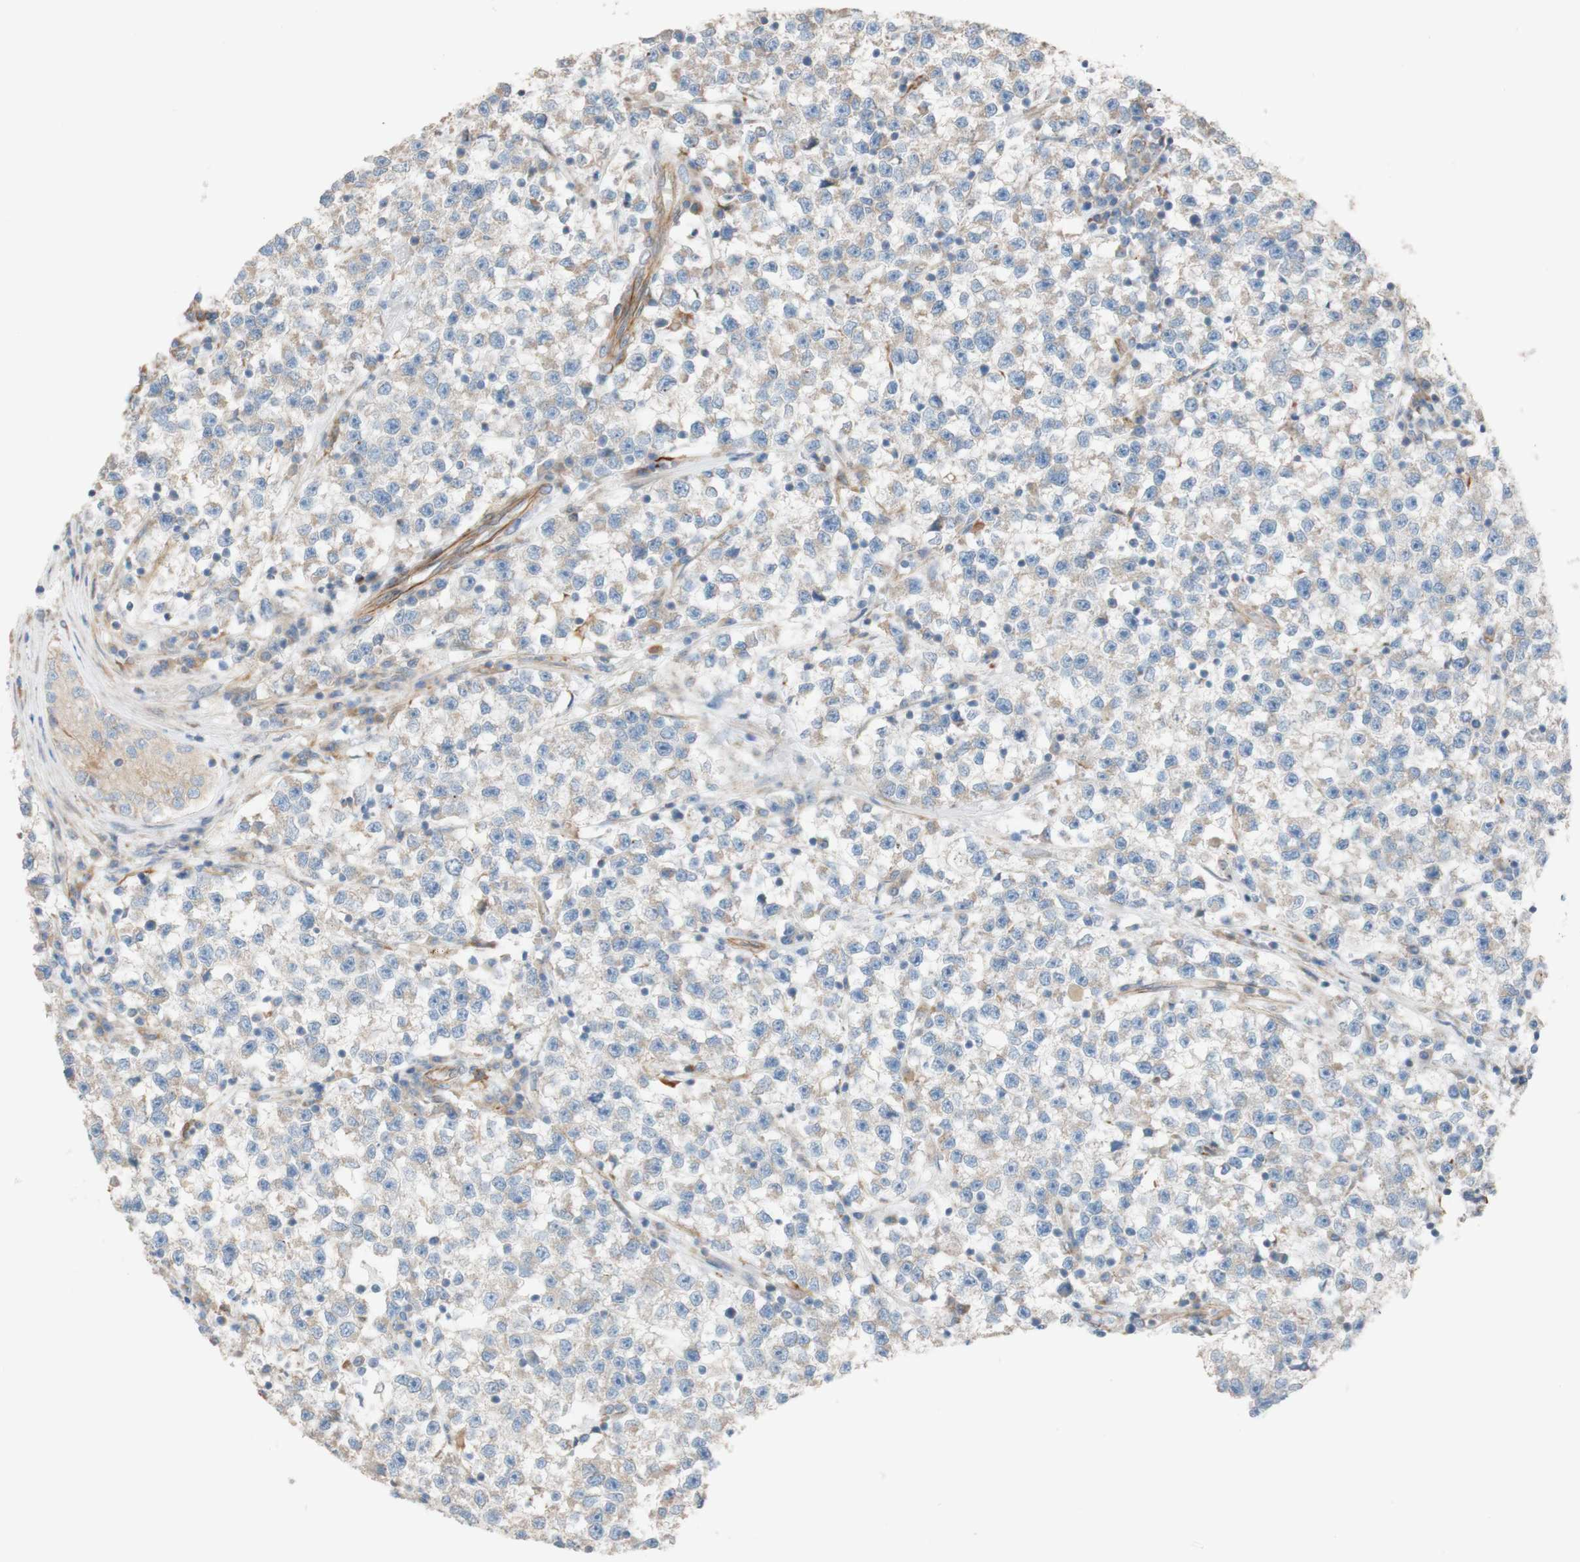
{"staining": {"intensity": "moderate", "quantity": ">75%", "location": "cytoplasmic/membranous"}, "tissue": "testis cancer", "cell_type": "Tumor cells", "image_type": "cancer", "snomed": [{"axis": "morphology", "description": "Seminoma, NOS"}, {"axis": "topography", "description": "Testis"}], "caption": "Tumor cells reveal medium levels of moderate cytoplasmic/membranous staining in approximately >75% of cells in testis cancer (seminoma).", "gene": "C1orf43", "patient": {"sex": "male", "age": 22}}